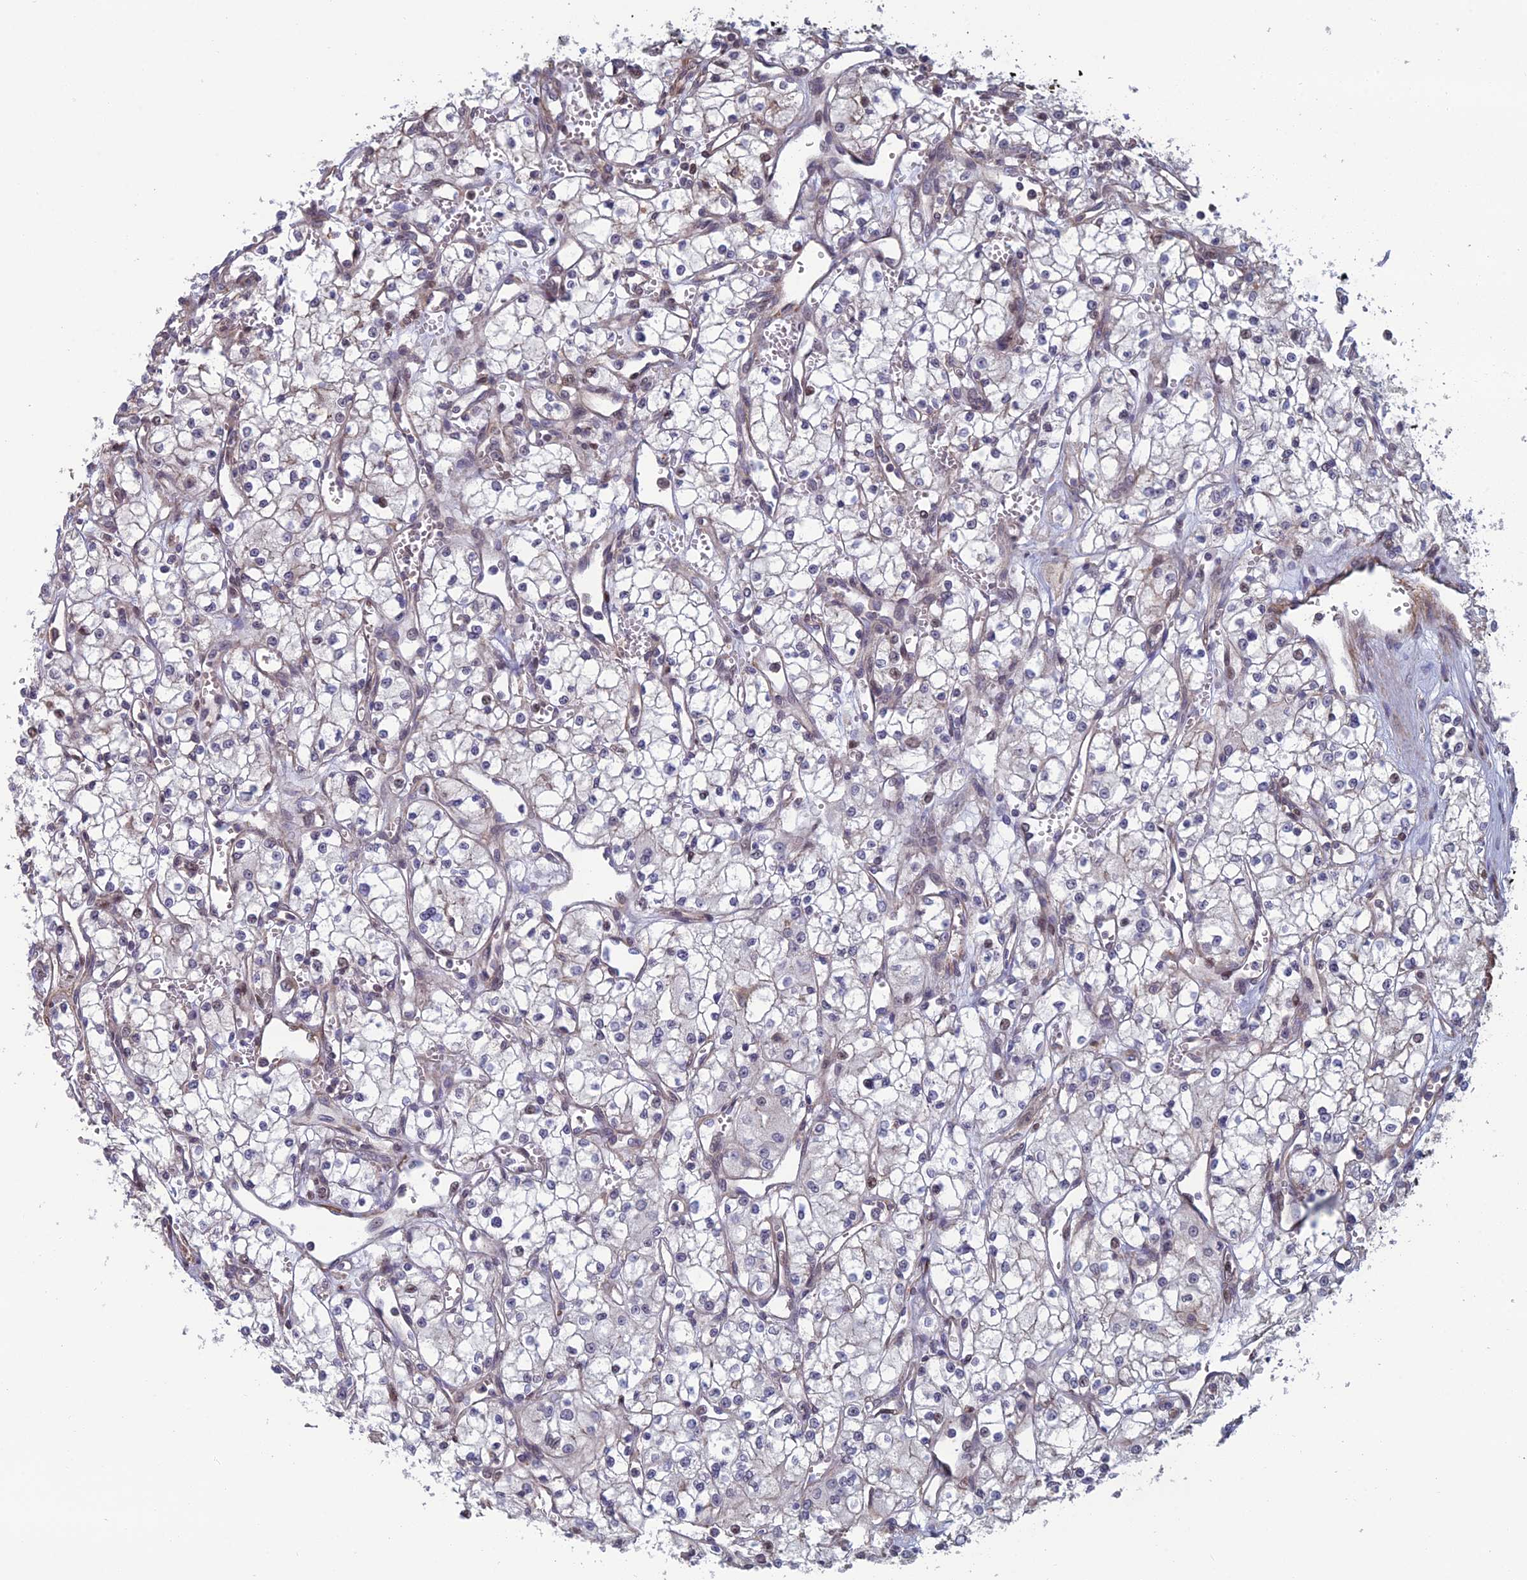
{"staining": {"intensity": "negative", "quantity": "none", "location": "none"}, "tissue": "renal cancer", "cell_type": "Tumor cells", "image_type": "cancer", "snomed": [{"axis": "morphology", "description": "Adenocarcinoma, NOS"}, {"axis": "topography", "description": "Kidney"}], "caption": "DAB (3,3'-diaminobenzidine) immunohistochemical staining of renal cancer (adenocarcinoma) exhibits no significant staining in tumor cells. (DAB (3,3'-diaminobenzidine) IHC, high magnification).", "gene": "CCDC183", "patient": {"sex": "male", "age": 59}}